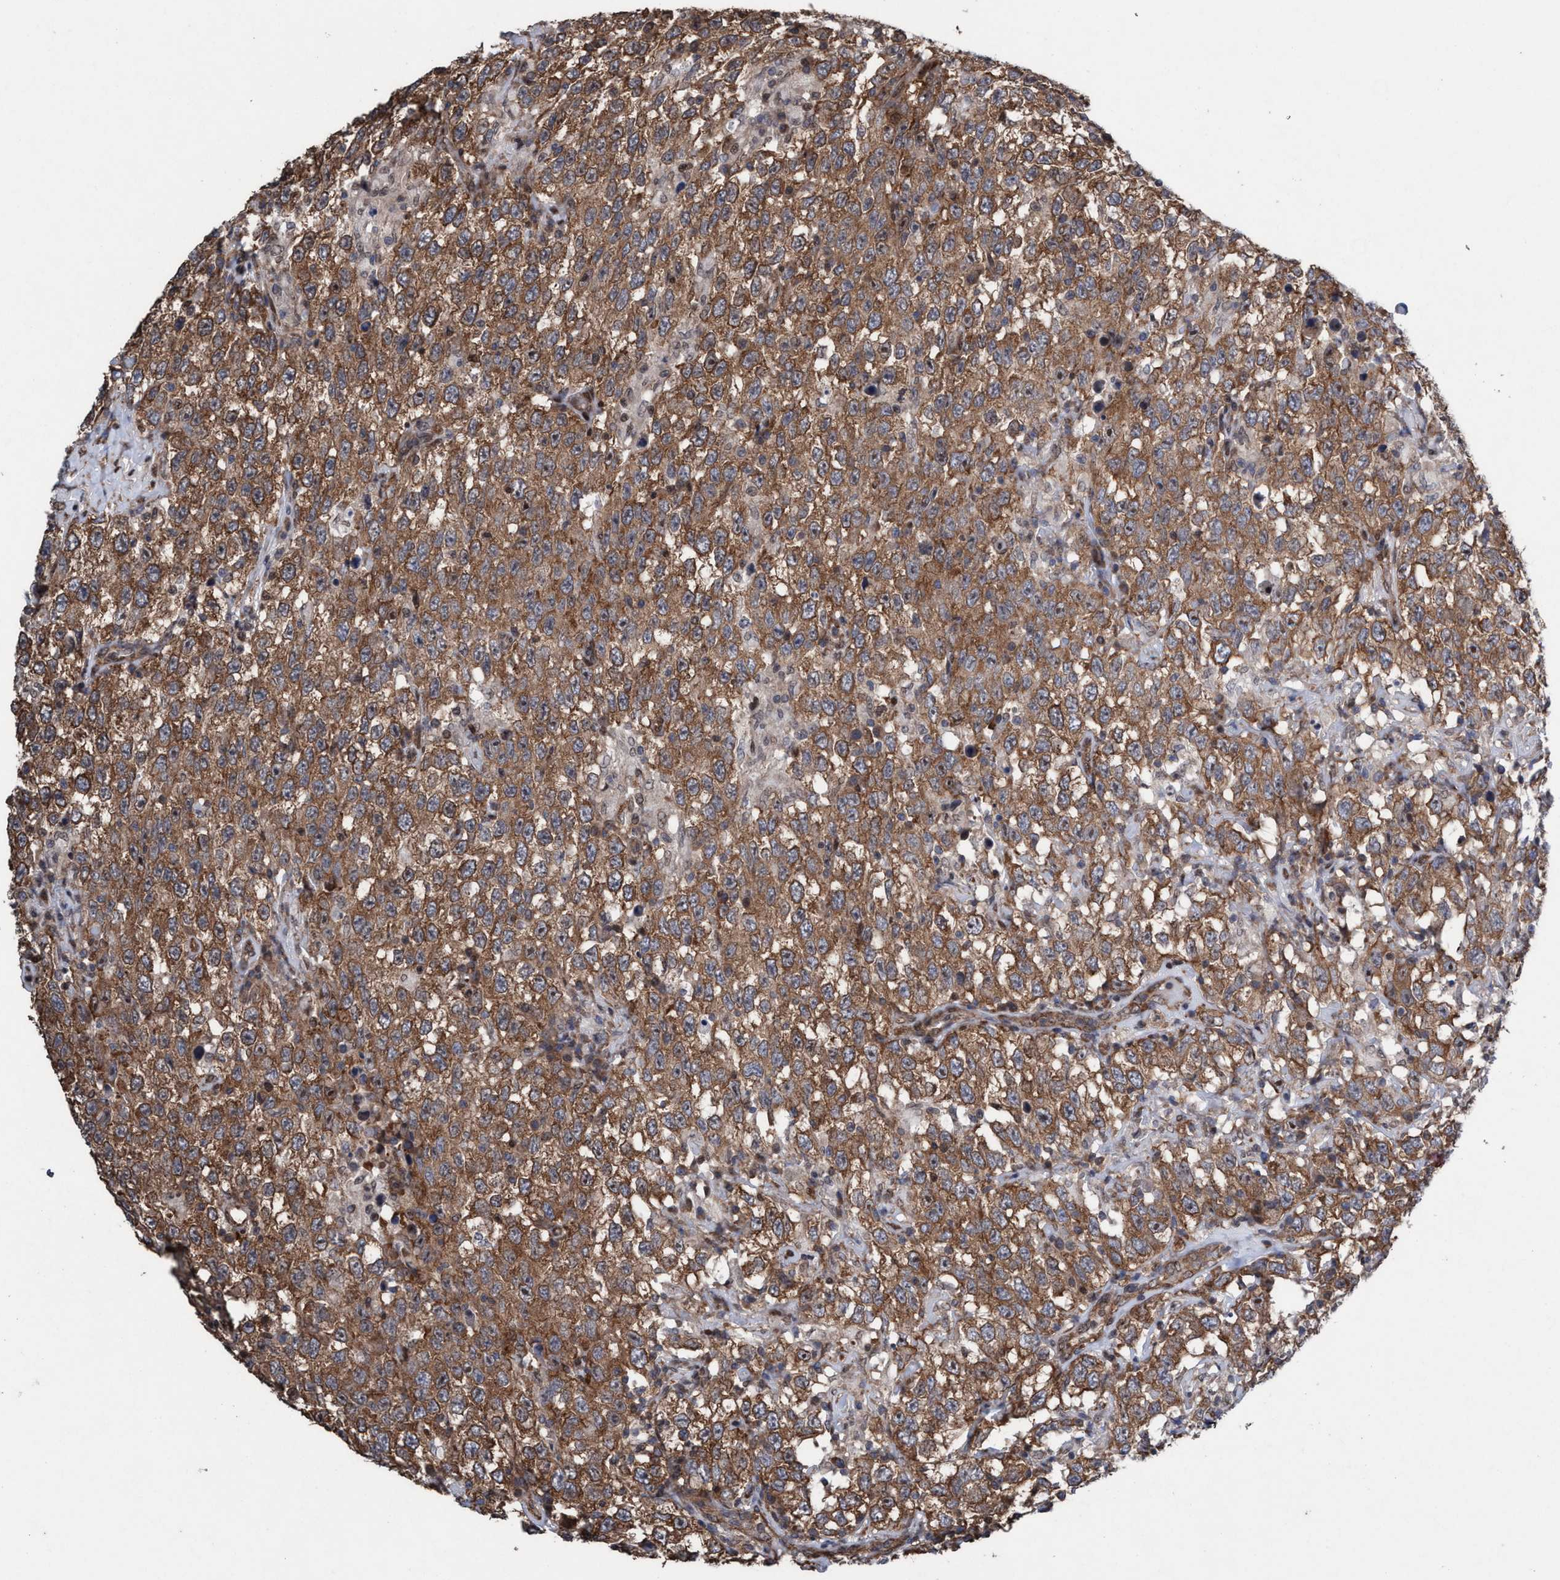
{"staining": {"intensity": "moderate", "quantity": ">75%", "location": "cytoplasmic/membranous"}, "tissue": "testis cancer", "cell_type": "Tumor cells", "image_type": "cancer", "snomed": [{"axis": "morphology", "description": "Seminoma, NOS"}, {"axis": "topography", "description": "Testis"}], "caption": "Immunohistochemical staining of human seminoma (testis) shows medium levels of moderate cytoplasmic/membranous protein positivity in approximately >75% of tumor cells.", "gene": "METAP2", "patient": {"sex": "male", "age": 41}}